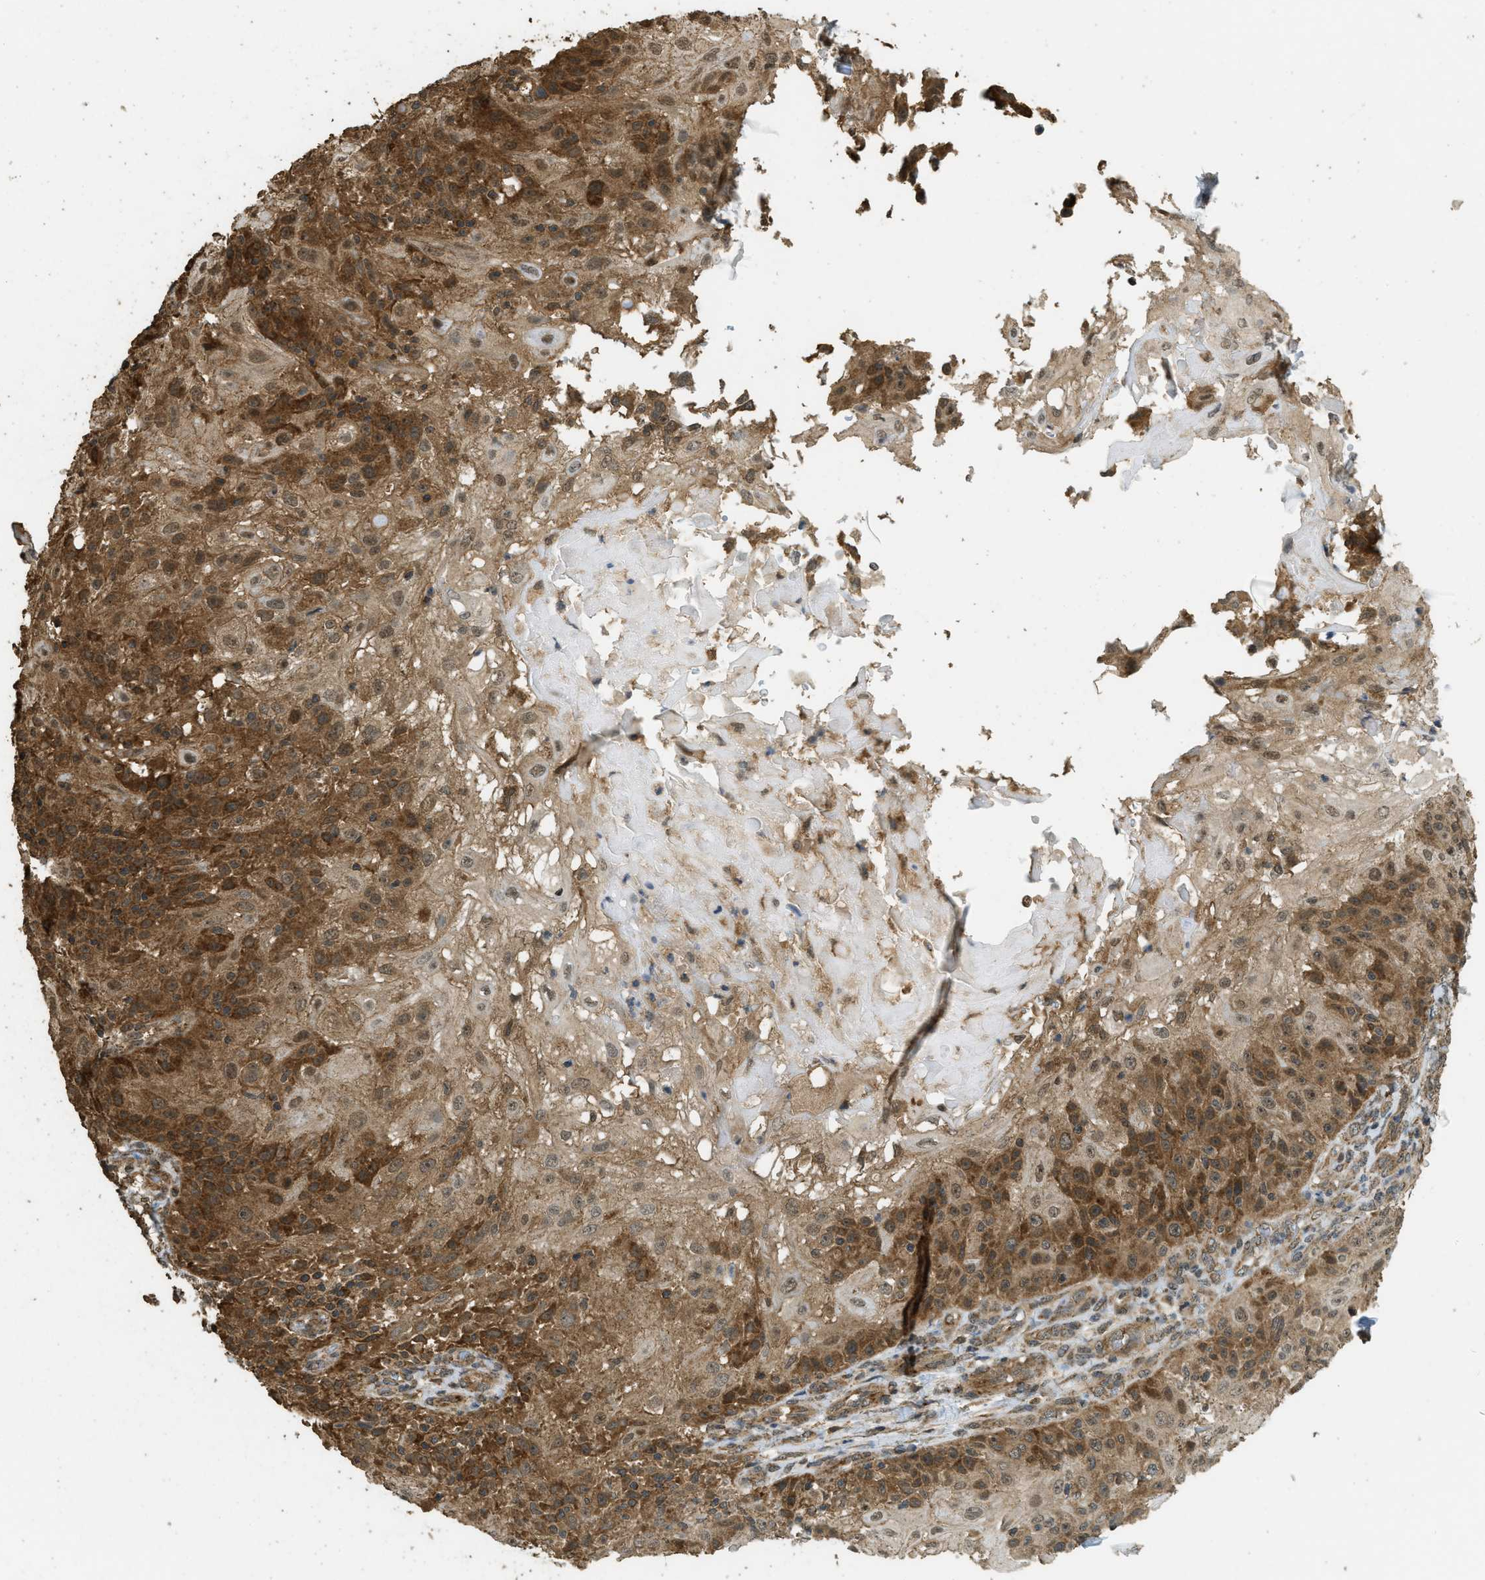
{"staining": {"intensity": "strong", "quantity": ">75%", "location": "cytoplasmic/membranous,nuclear"}, "tissue": "skin cancer", "cell_type": "Tumor cells", "image_type": "cancer", "snomed": [{"axis": "morphology", "description": "Normal tissue, NOS"}, {"axis": "morphology", "description": "Squamous cell carcinoma, NOS"}, {"axis": "topography", "description": "Skin"}], "caption": "A histopathology image of human skin squamous cell carcinoma stained for a protein reveals strong cytoplasmic/membranous and nuclear brown staining in tumor cells. (DAB IHC, brown staining for protein, blue staining for nuclei).", "gene": "CTPS1", "patient": {"sex": "female", "age": 83}}